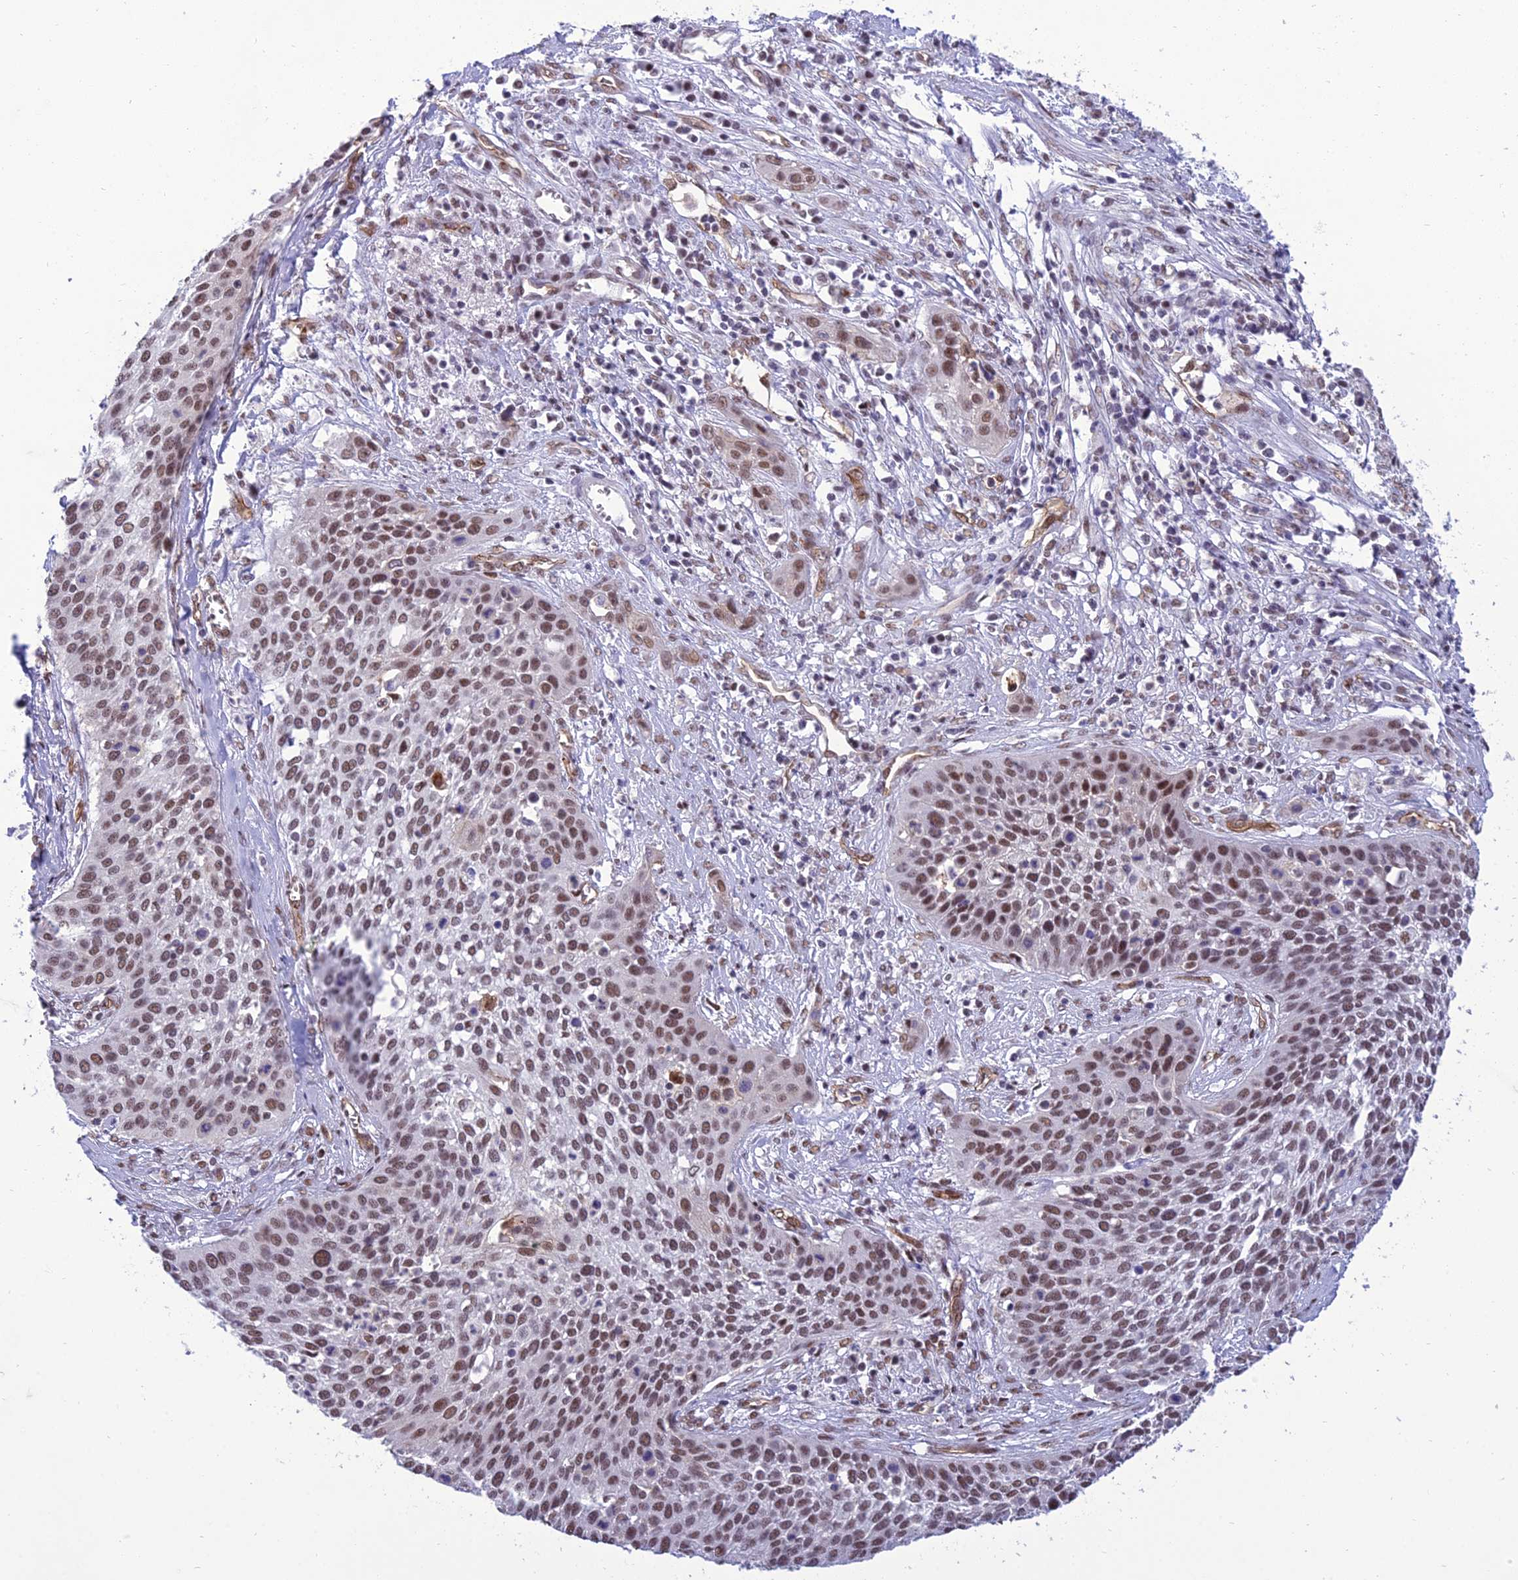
{"staining": {"intensity": "moderate", "quantity": ">75%", "location": "nuclear"}, "tissue": "cervical cancer", "cell_type": "Tumor cells", "image_type": "cancer", "snomed": [{"axis": "morphology", "description": "Squamous cell carcinoma, NOS"}, {"axis": "topography", "description": "Cervix"}], "caption": "DAB (3,3'-diaminobenzidine) immunohistochemical staining of squamous cell carcinoma (cervical) shows moderate nuclear protein expression in about >75% of tumor cells. Nuclei are stained in blue.", "gene": "RANBP3", "patient": {"sex": "female", "age": 34}}